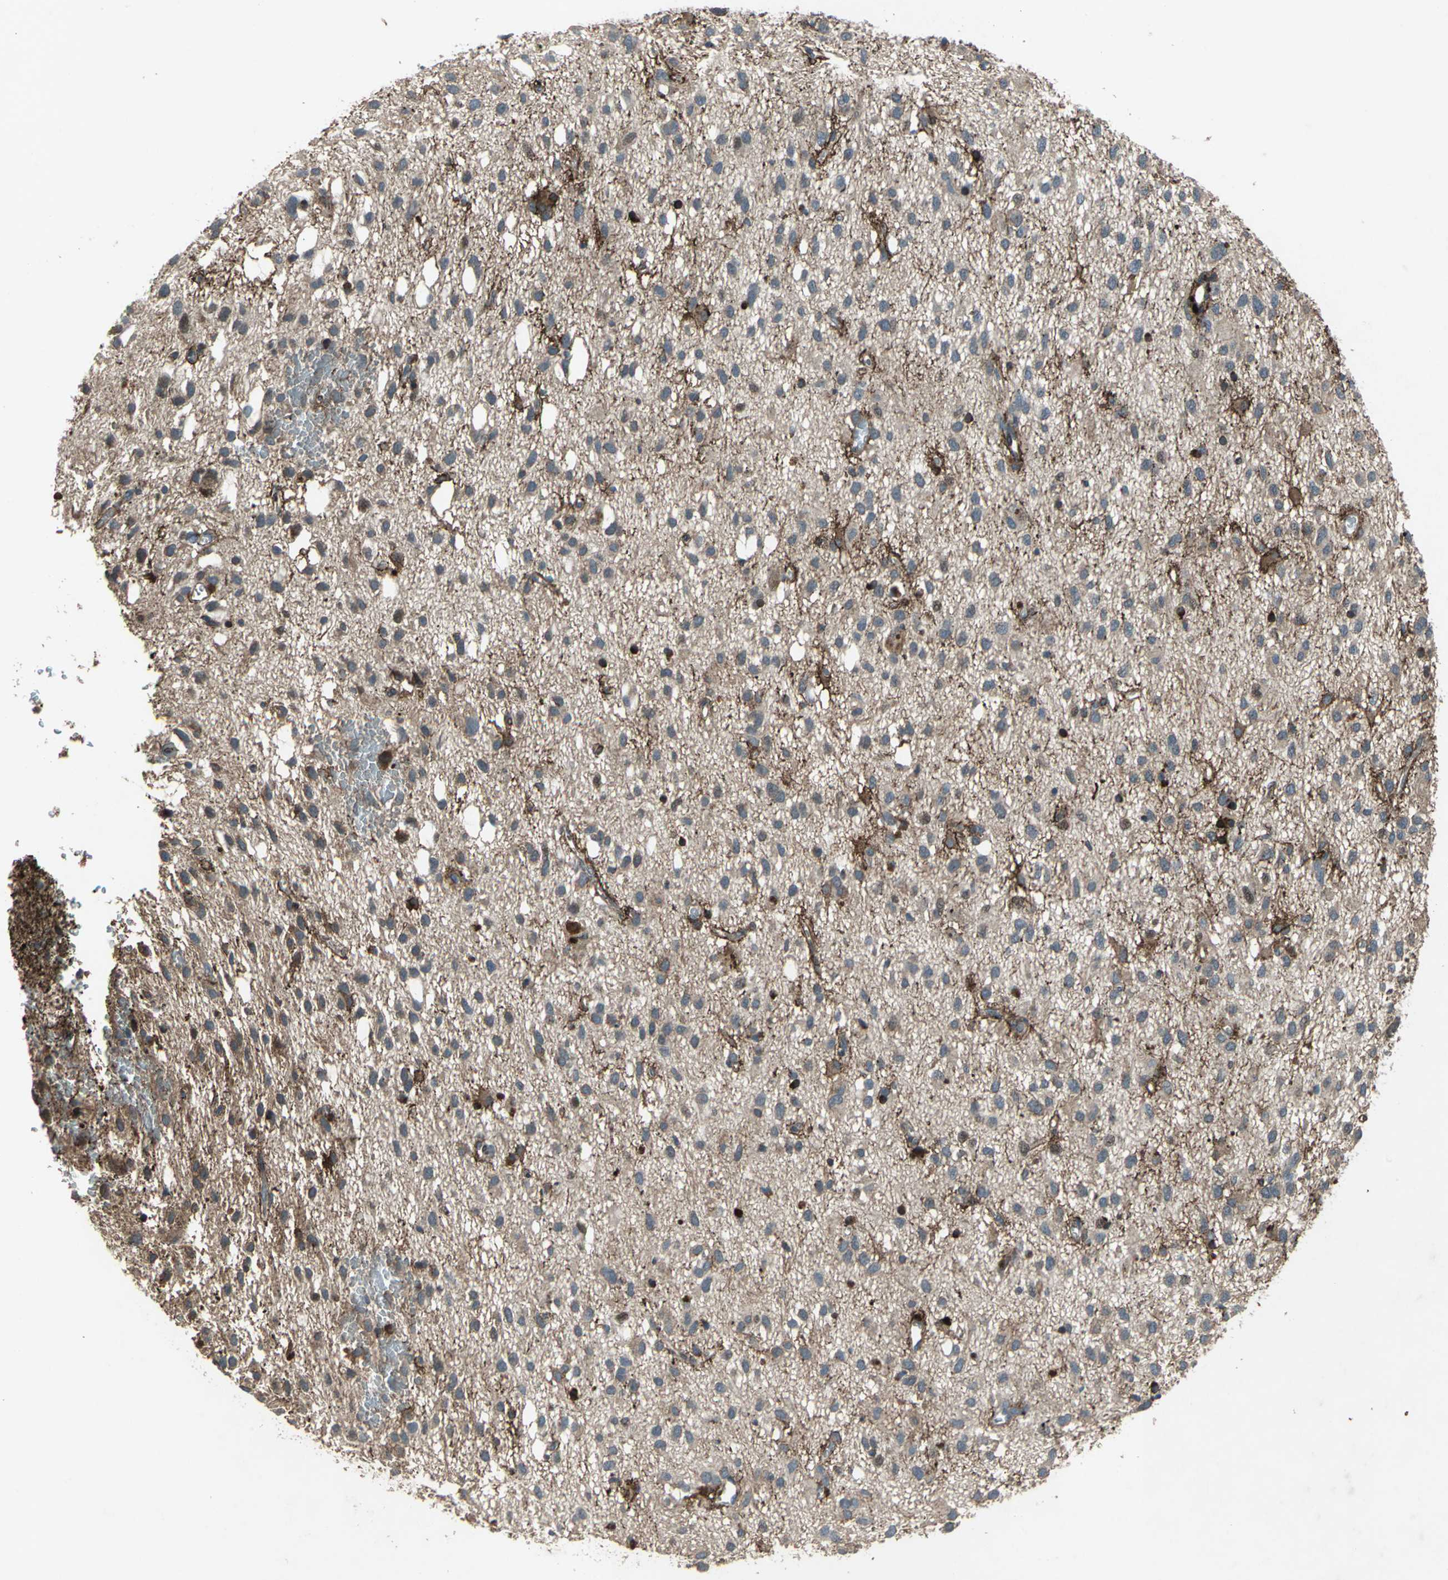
{"staining": {"intensity": "strong", "quantity": "25%-75%", "location": "cytoplasmic/membranous"}, "tissue": "glioma", "cell_type": "Tumor cells", "image_type": "cancer", "snomed": [{"axis": "morphology", "description": "Glioma, malignant, Low grade"}, {"axis": "topography", "description": "Brain"}], "caption": "Protein expression analysis of glioma shows strong cytoplasmic/membranous staining in approximately 25%-75% of tumor cells. The staining is performed using DAB brown chromogen to label protein expression. The nuclei are counter-stained blue using hematoxylin.", "gene": "SEPTIN4", "patient": {"sex": "male", "age": 77}}